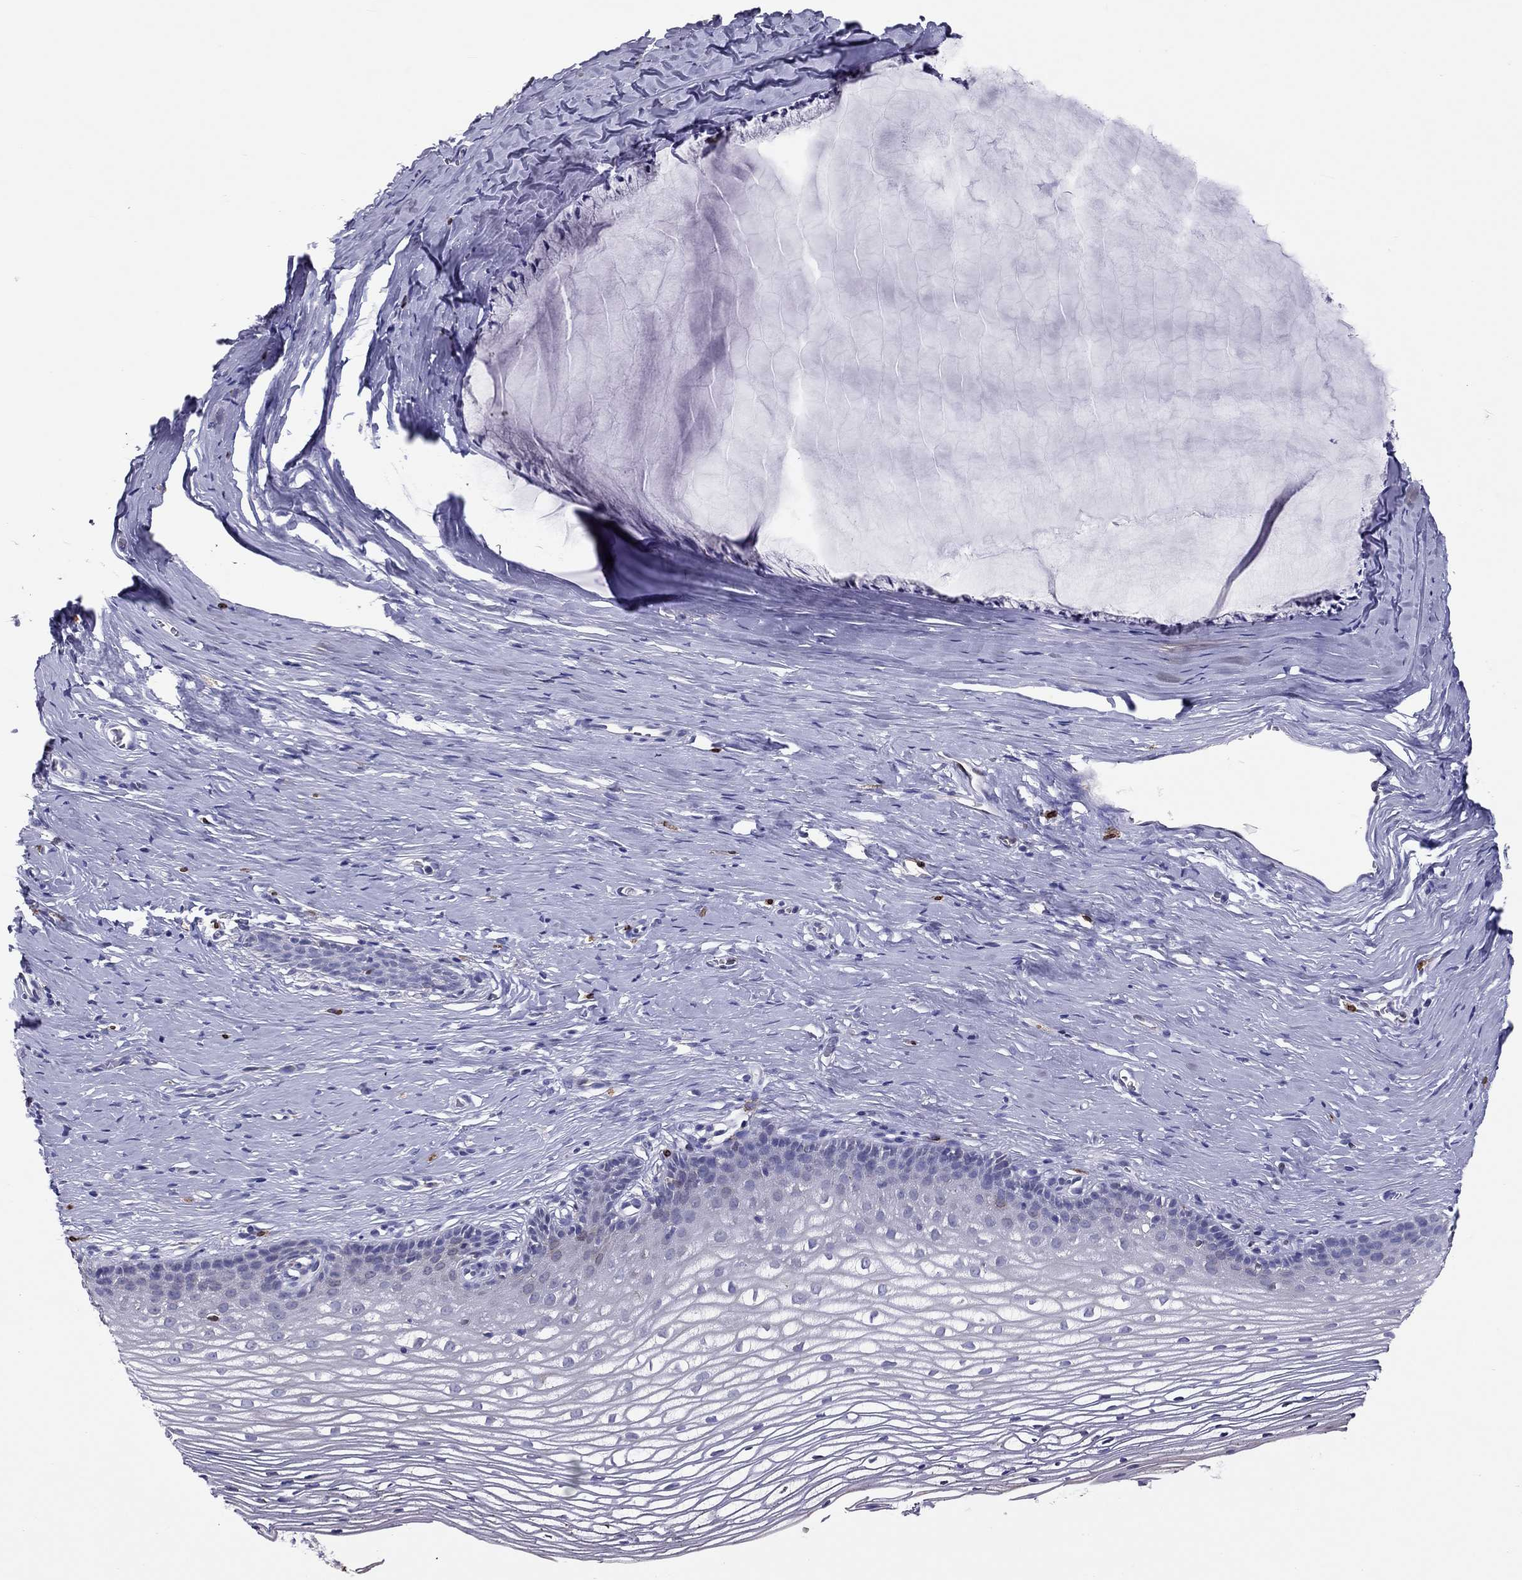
{"staining": {"intensity": "negative", "quantity": "none", "location": "none"}, "tissue": "cervix", "cell_type": "Glandular cells", "image_type": "normal", "snomed": [{"axis": "morphology", "description": "Normal tissue, NOS"}, {"axis": "topography", "description": "Cervix"}], "caption": "Immunohistochemical staining of unremarkable human cervix demonstrates no significant positivity in glandular cells. (Stains: DAB (3,3'-diaminobenzidine) immunohistochemistry with hematoxylin counter stain, Microscopy: brightfield microscopy at high magnification).", "gene": "ADORA2A", "patient": {"sex": "female", "age": 40}}